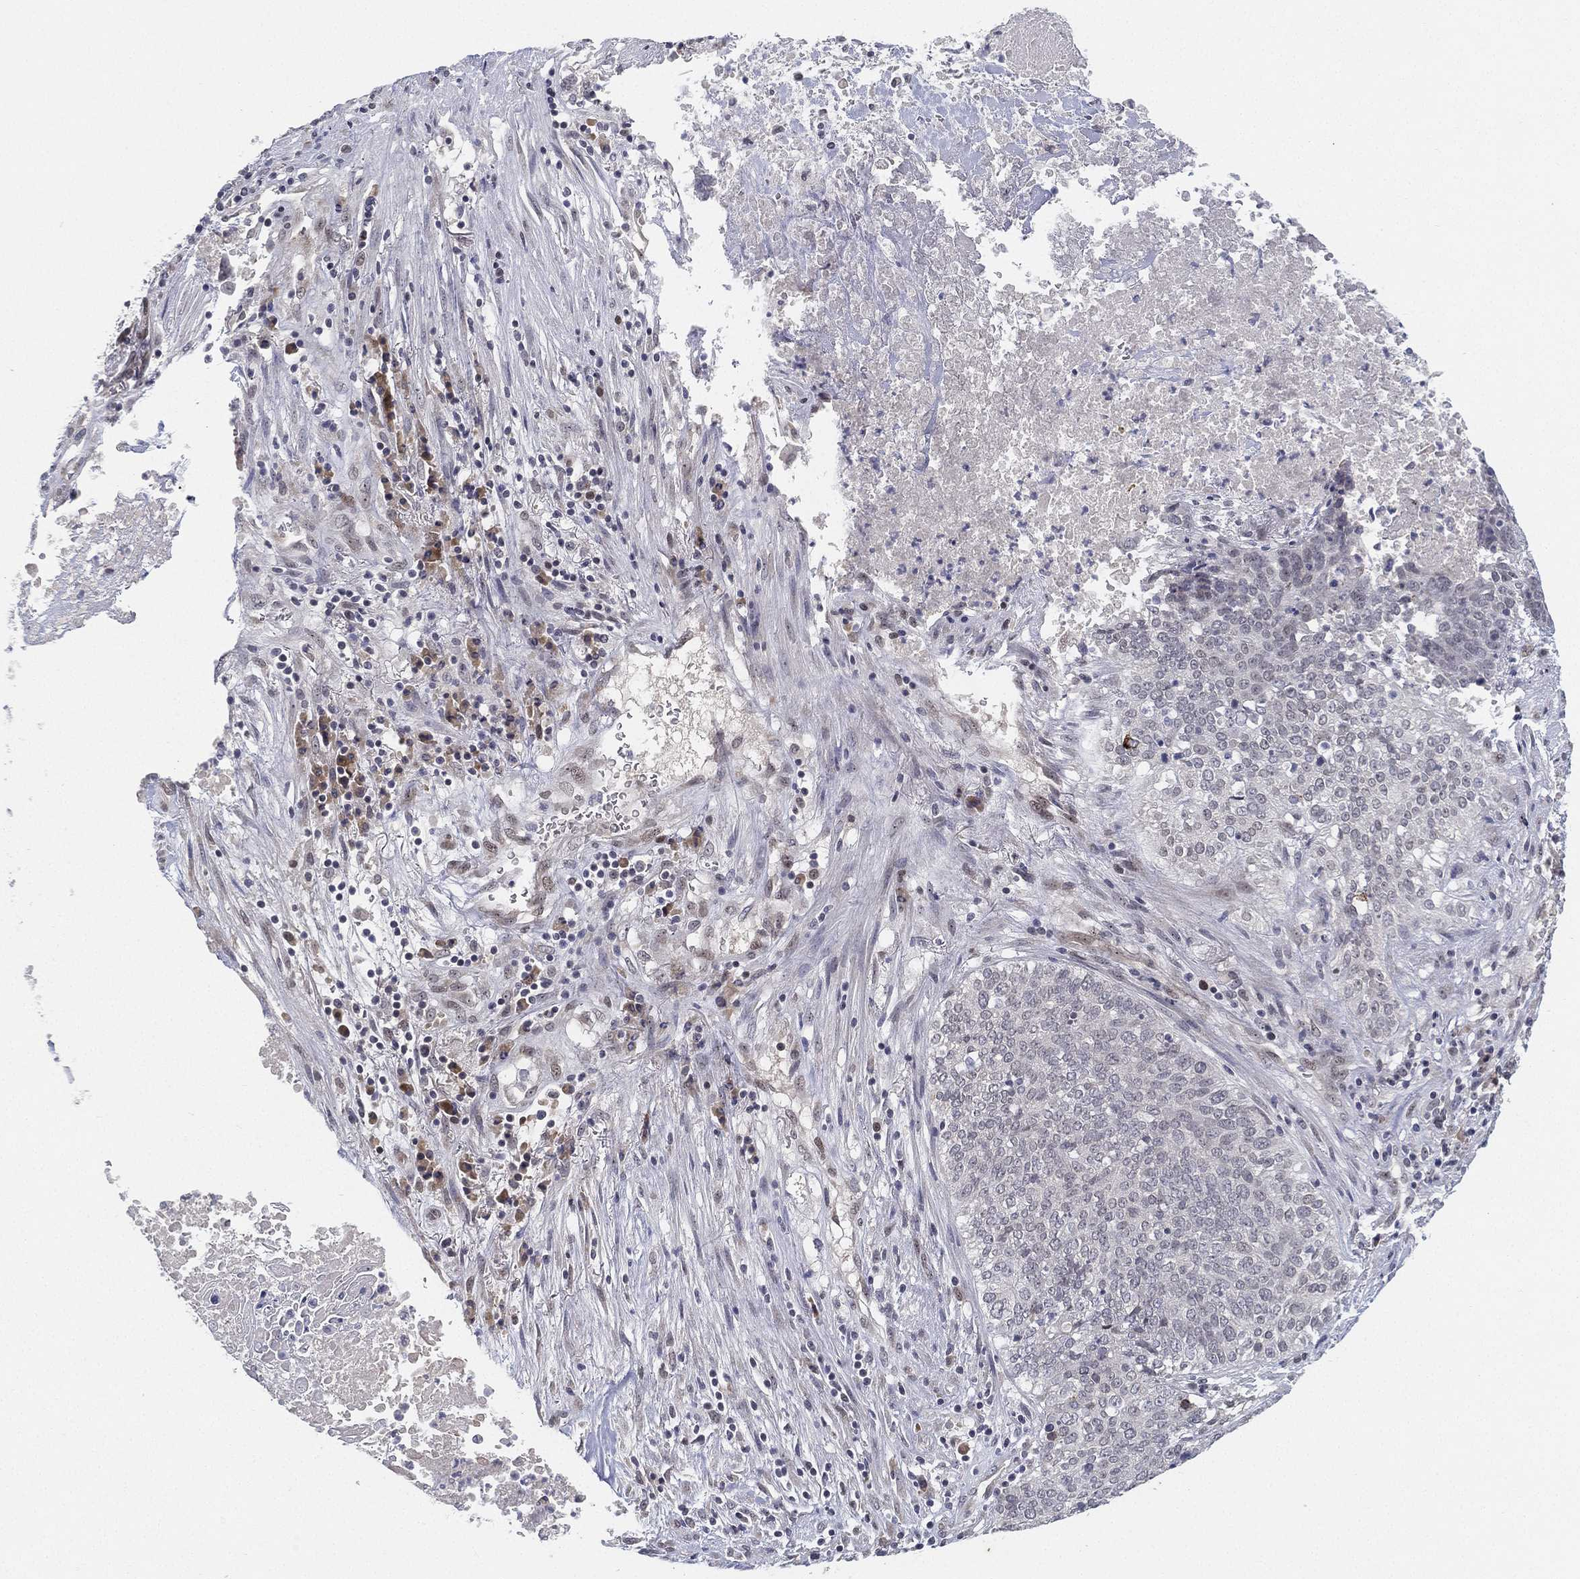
{"staining": {"intensity": "negative", "quantity": "none", "location": "none"}, "tissue": "lung cancer", "cell_type": "Tumor cells", "image_type": "cancer", "snomed": [{"axis": "morphology", "description": "Squamous cell carcinoma, NOS"}, {"axis": "topography", "description": "Lung"}], "caption": "Tumor cells are negative for brown protein staining in lung squamous cell carcinoma. (Stains: DAB (3,3'-diaminobenzidine) immunohistochemistry (IHC) with hematoxylin counter stain, Microscopy: brightfield microscopy at high magnification).", "gene": "MS4A8", "patient": {"sex": "male", "age": 64}}